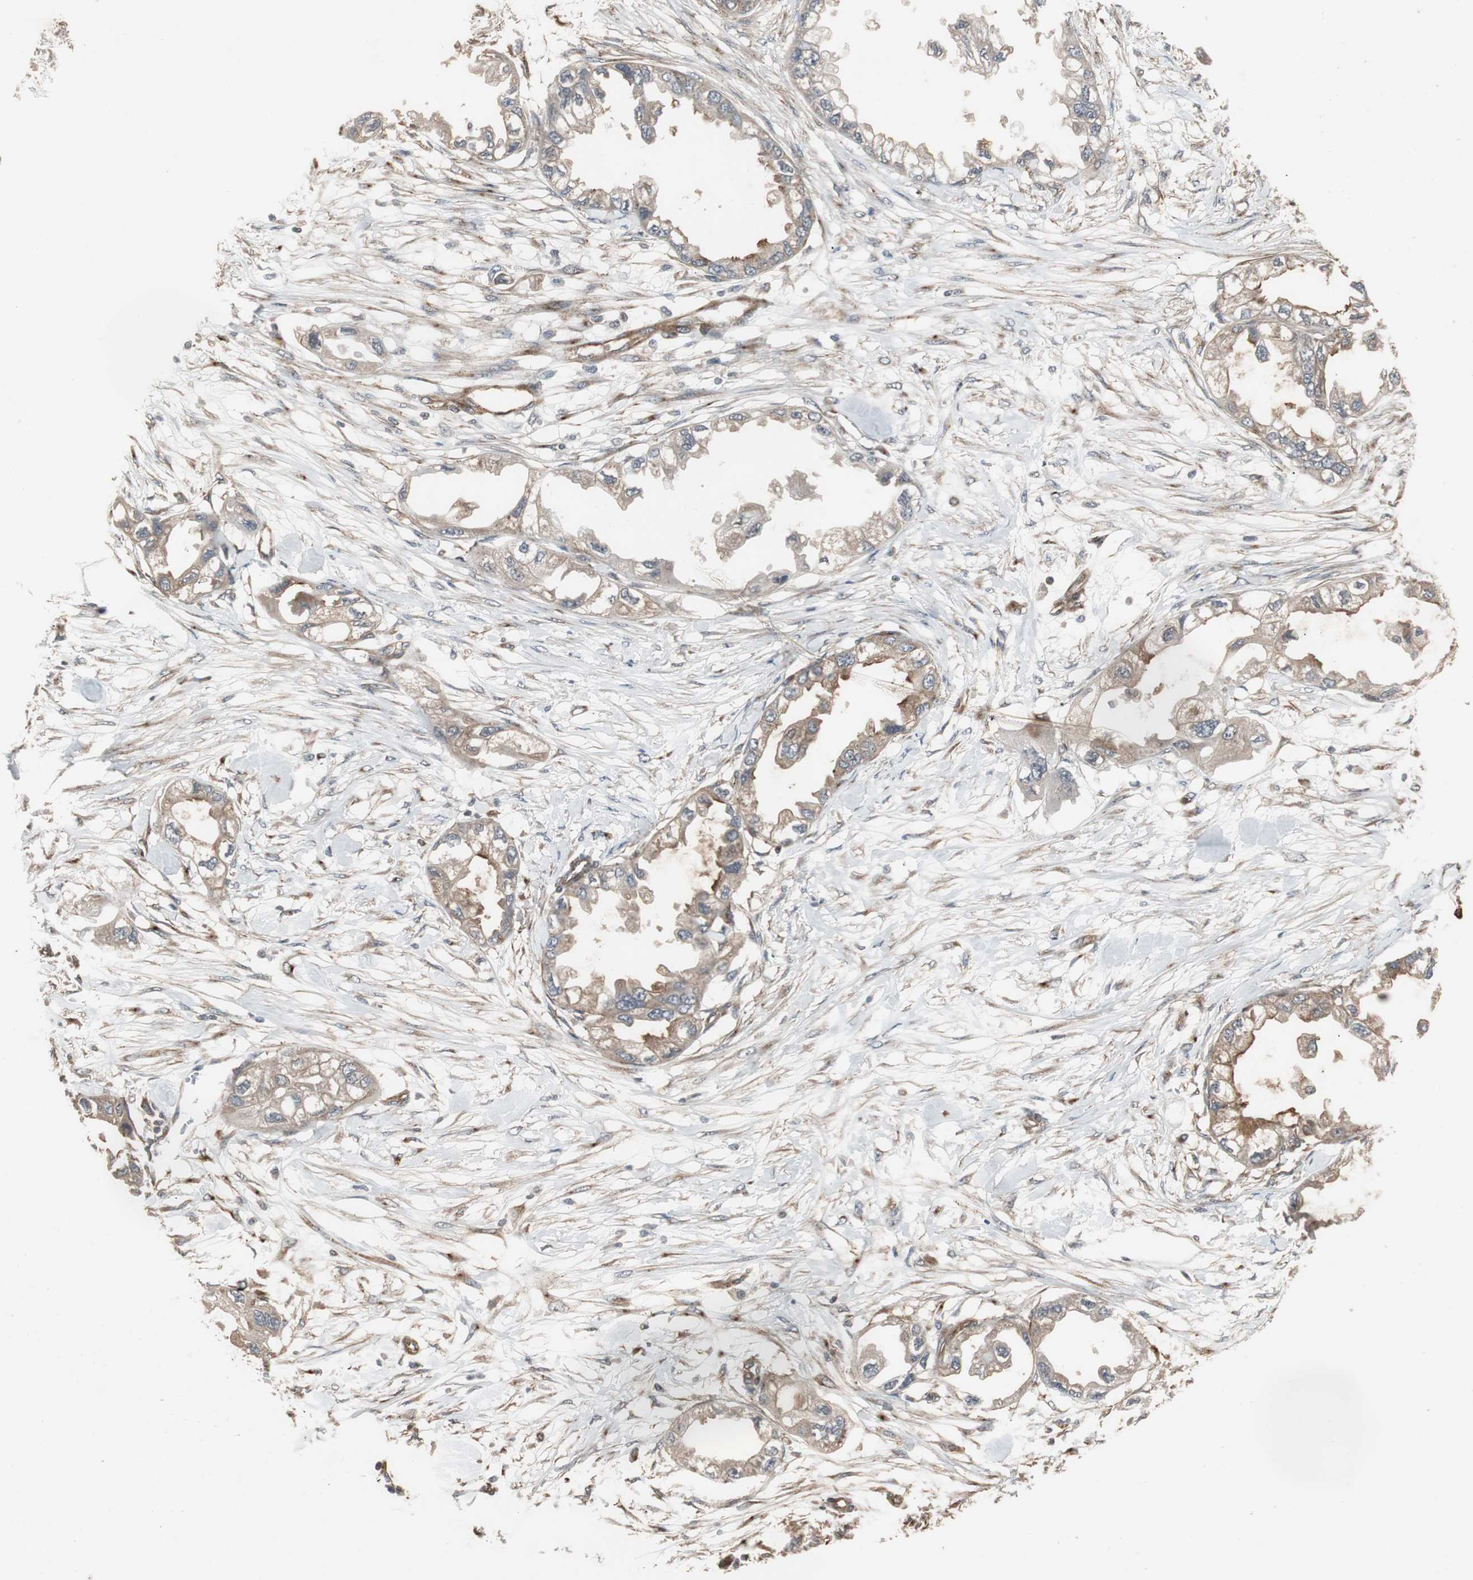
{"staining": {"intensity": "weak", "quantity": ">75%", "location": "cytoplasmic/membranous"}, "tissue": "endometrial cancer", "cell_type": "Tumor cells", "image_type": "cancer", "snomed": [{"axis": "morphology", "description": "Adenocarcinoma, NOS"}, {"axis": "topography", "description": "Endometrium"}], "caption": "An IHC image of neoplastic tissue is shown. Protein staining in brown highlights weak cytoplasmic/membranous positivity in adenocarcinoma (endometrial) within tumor cells.", "gene": "ATP2B2", "patient": {"sex": "female", "age": 67}}